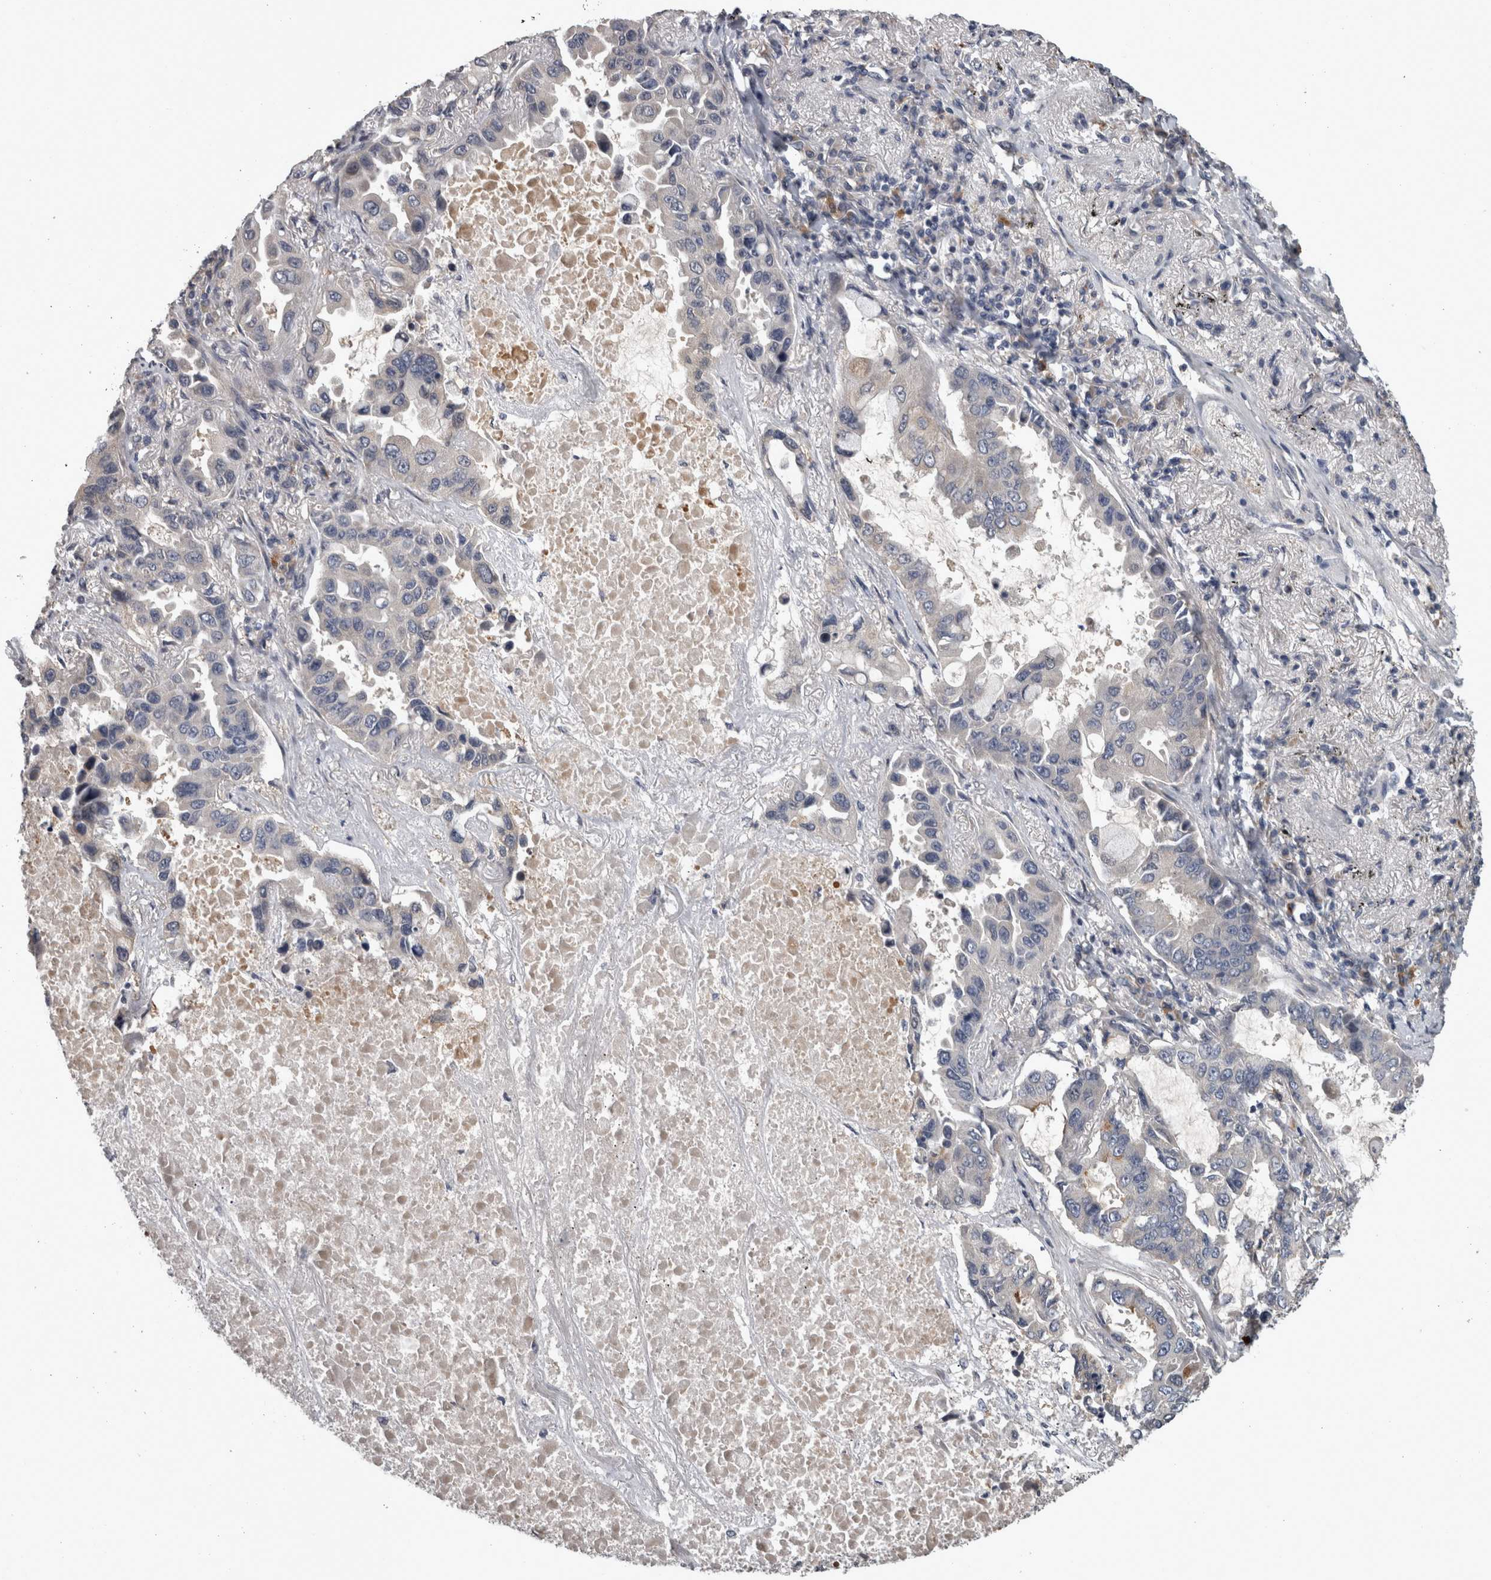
{"staining": {"intensity": "negative", "quantity": "none", "location": "none"}, "tissue": "lung cancer", "cell_type": "Tumor cells", "image_type": "cancer", "snomed": [{"axis": "morphology", "description": "Adenocarcinoma, NOS"}, {"axis": "topography", "description": "Lung"}], "caption": "Immunohistochemical staining of lung cancer (adenocarcinoma) reveals no significant staining in tumor cells.", "gene": "DBT", "patient": {"sex": "male", "age": 64}}